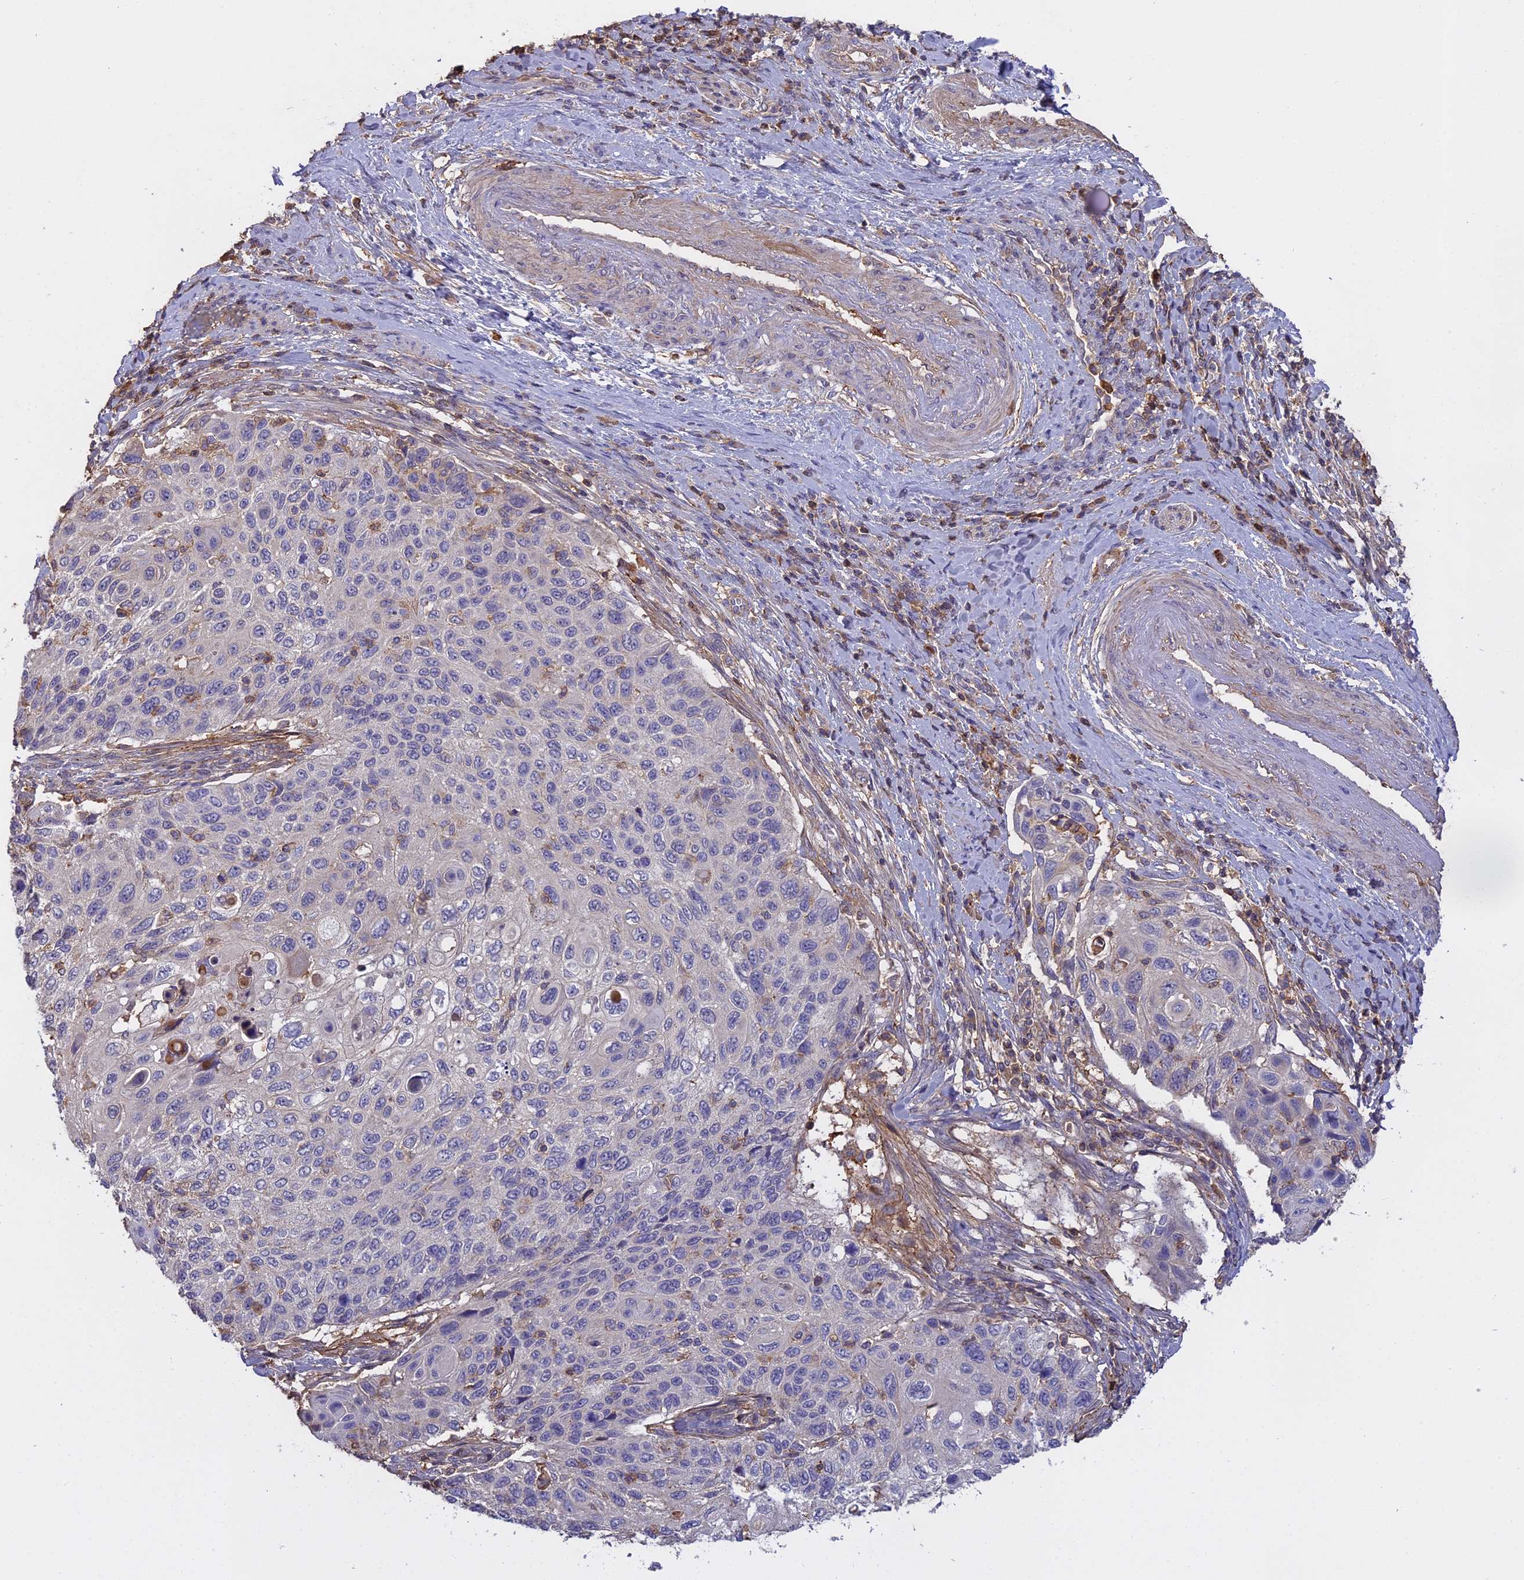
{"staining": {"intensity": "negative", "quantity": "none", "location": "none"}, "tissue": "cervical cancer", "cell_type": "Tumor cells", "image_type": "cancer", "snomed": [{"axis": "morphology", "description": "Squamous cell carcinoma, NOS"}, {"axis": "topography", "description": "Cervix"}], "caption": "IHC image of squamous cell carcinoma (cervical) stained for a protein (brown), which shows no positivity in tumor cells.", "gene": "CFAP119", "patient": {"sex": "female", "age": 70}}